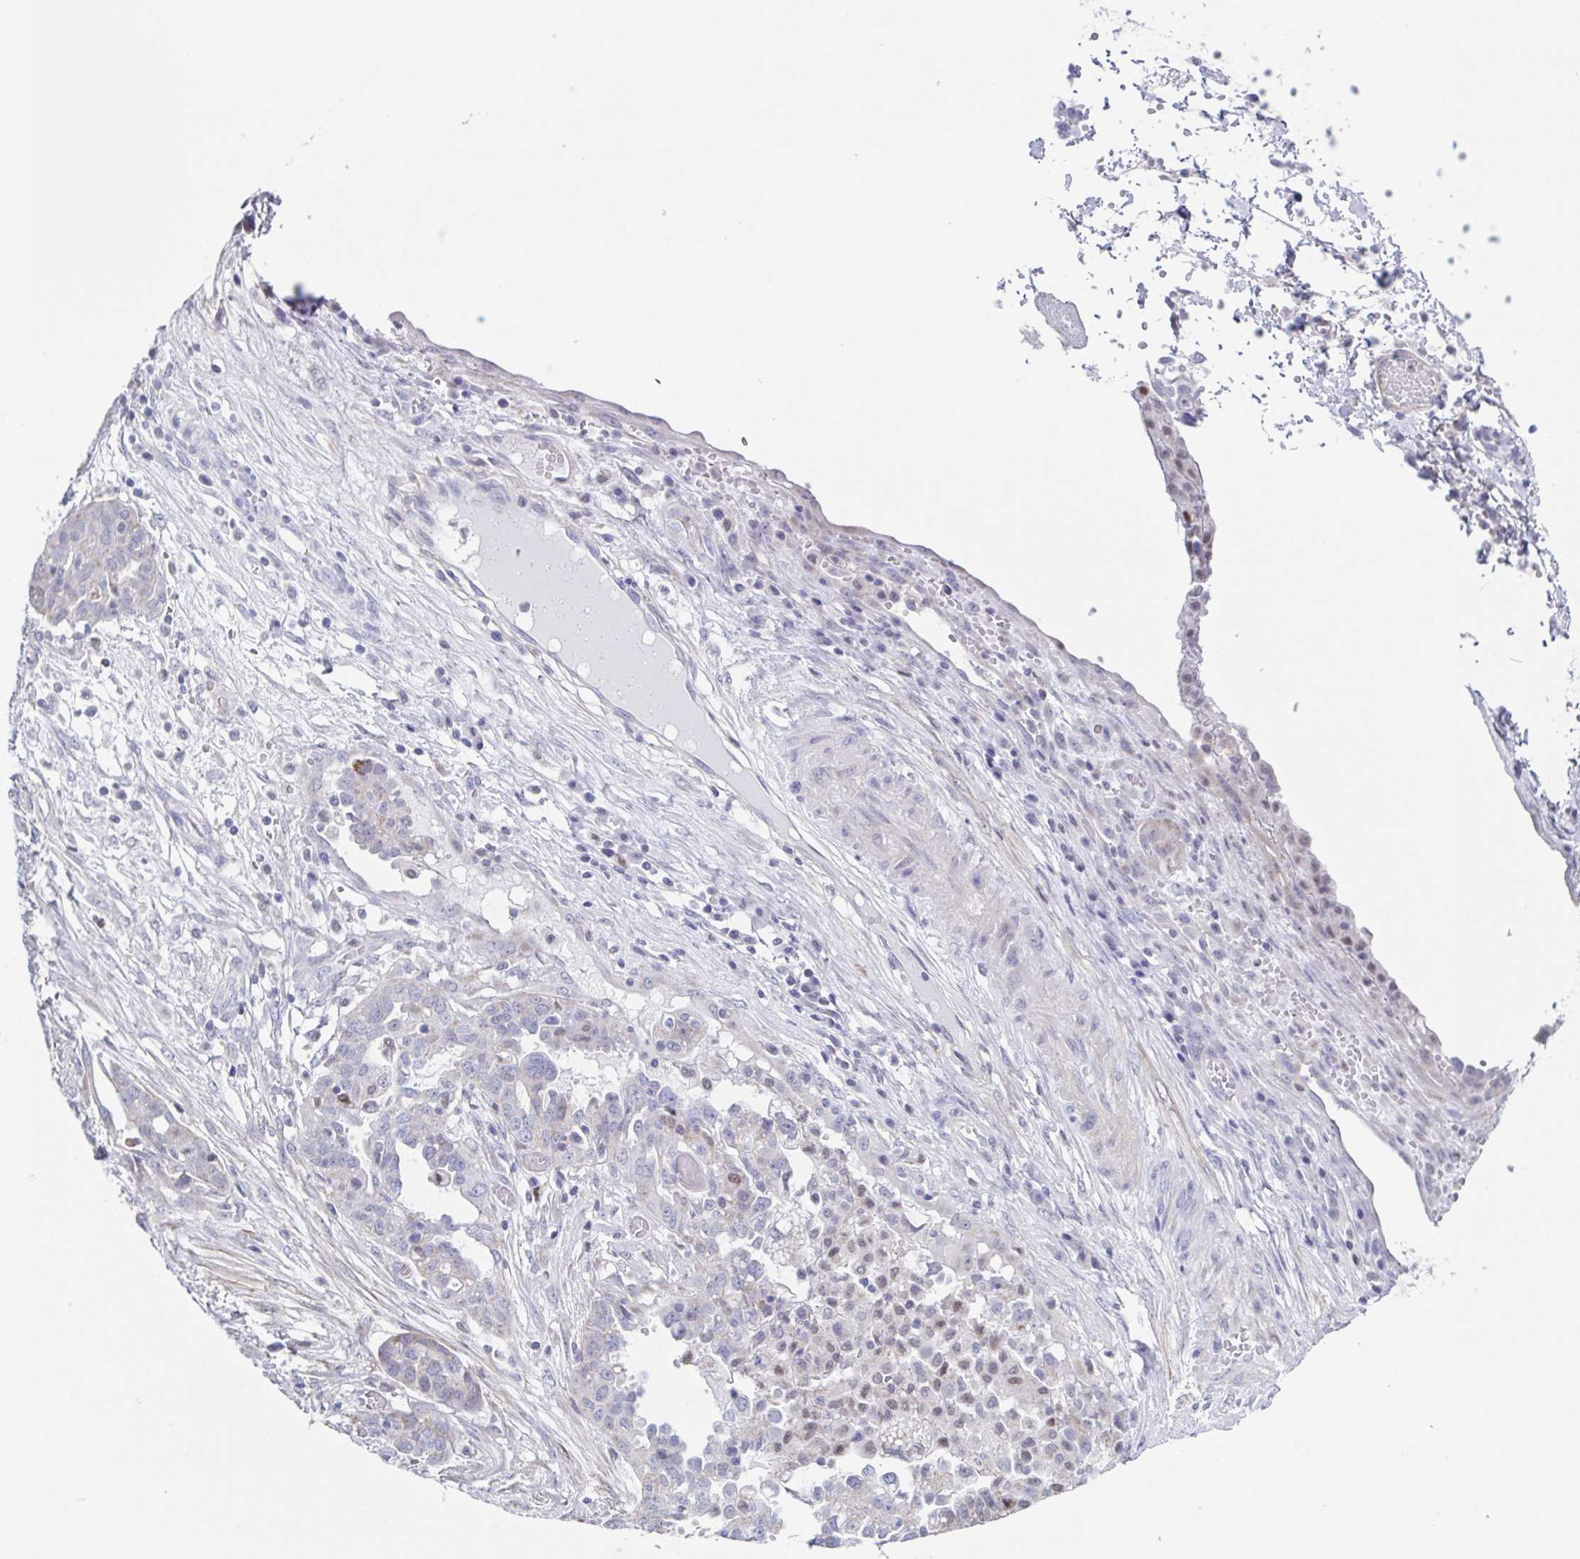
{"staining": {"intensity": "negative", "quantity": "none", "location": "none"}, "tissue": "ovarian cancer", "cell_type": "Tumor cells", "image_type": "cancer", "snomed": [{"axis": "morphology", "description": "Cystadenocarcinoma, serous, NOS"}, {"axis": "topography", "description": "Ovary"}], "caption": "Tumor cells are negative for brown protein staining in ovarian serous cystadenocarcinoma. The staining was performed using DAB to visualize the protein expression in brown, while the nuclei were stained in blue with hematoxylin (Magnification: 20x).", "gene": "PBOV1", "patient": {"sex": "female", "age": 67}}